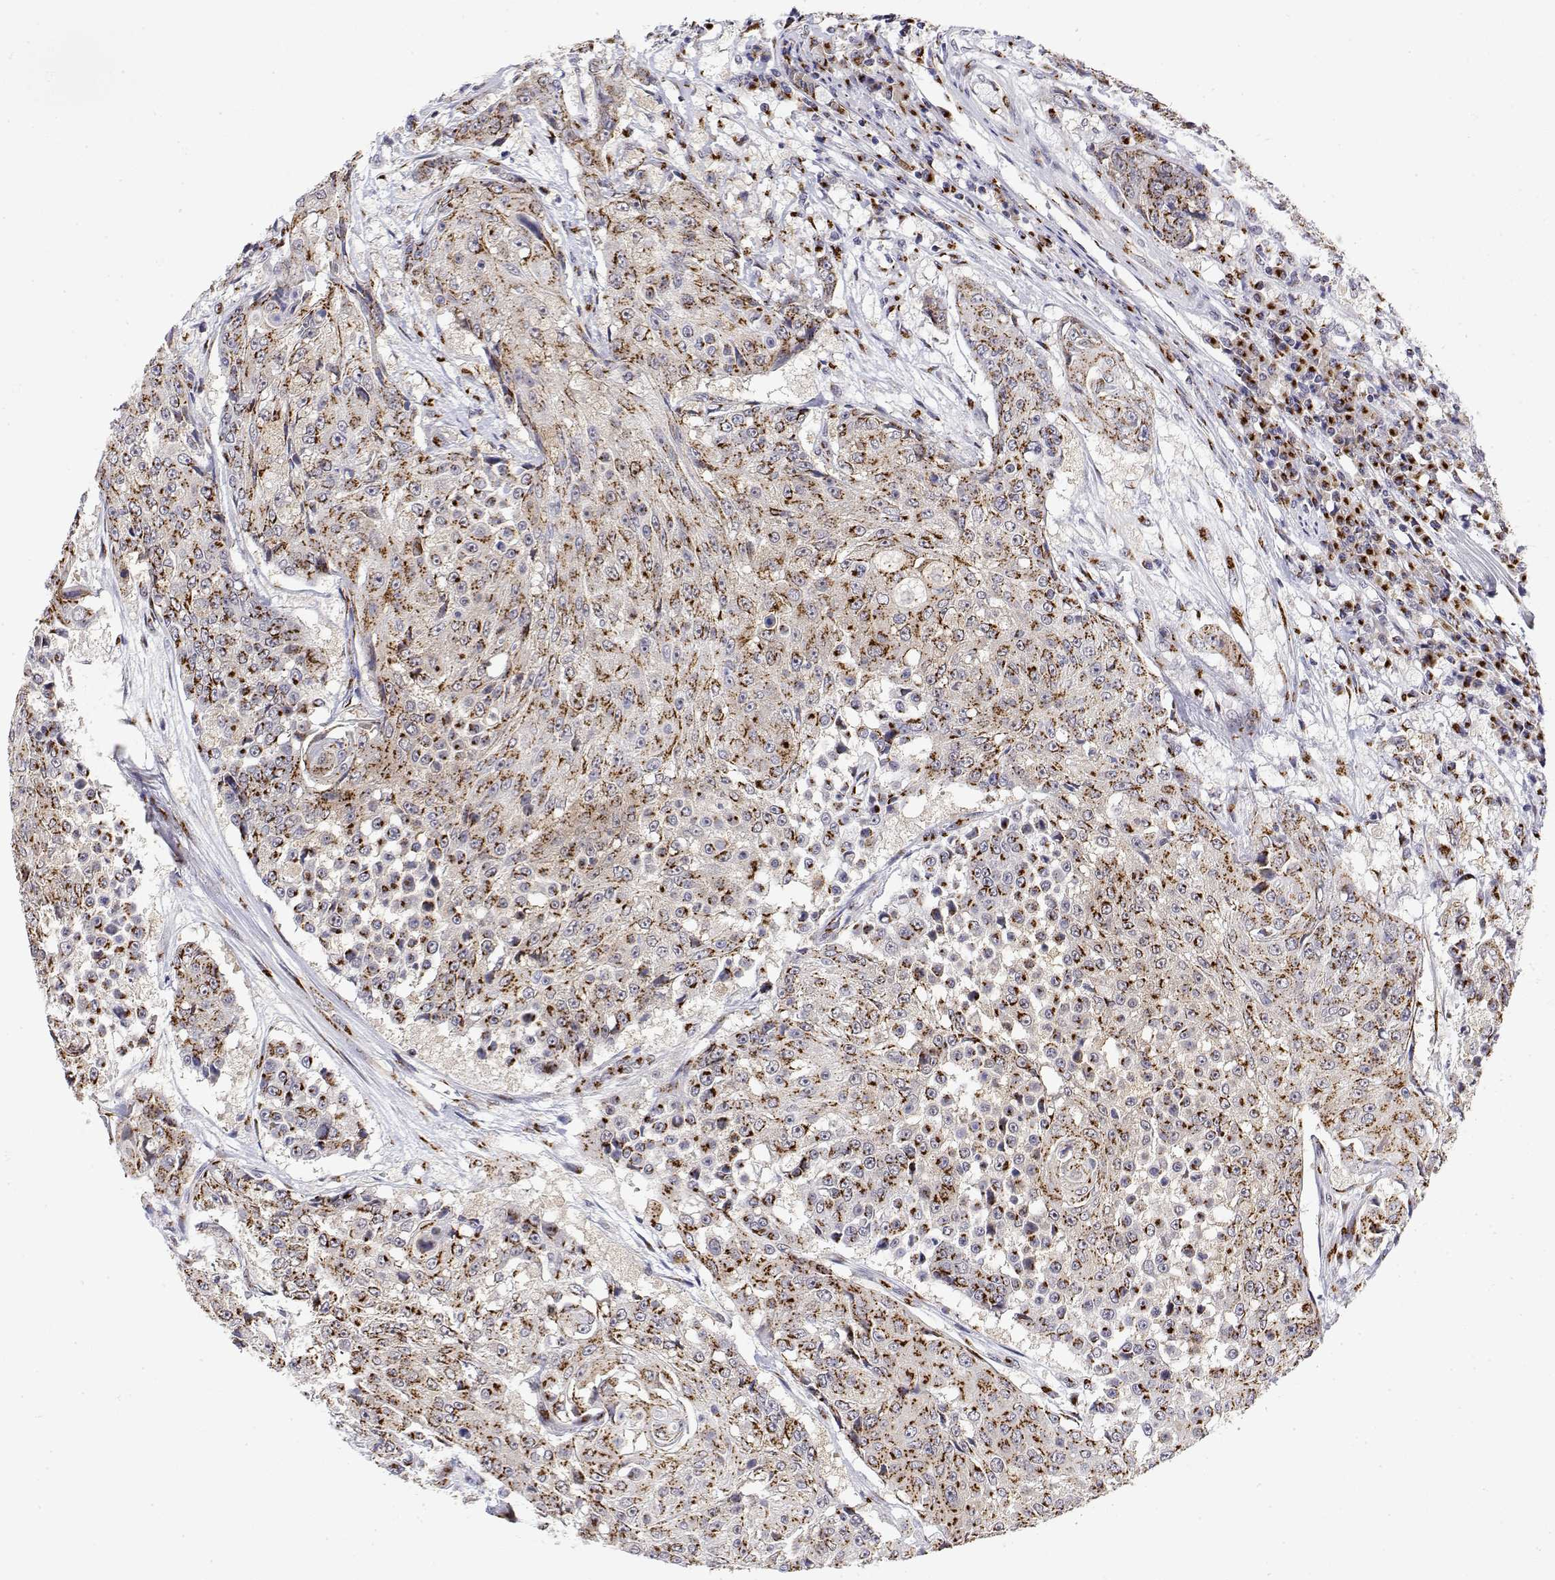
{"staining": {"intensity": "strong", "quantity": "25%-75%", "location": "cytoplasmic/membranous"}, "tissue": "urothelial cancer", "cell_type": "Tumor cells", "image_type": "cancer", "snomed": [{"axis": "morphology", "description": "Urothelial carcinoma, High grade"}, {"axis": "topography", "description": "Urinary bladder"}], "caption": "About 25%-75% of tumor cells in urothelial cancer reveal strong cytoplasmic/membranous protein staining as visualized by brown immunohistochemical staining.", "gene": "YIPF3", "patient": {"sex": "female", "age": 63}}